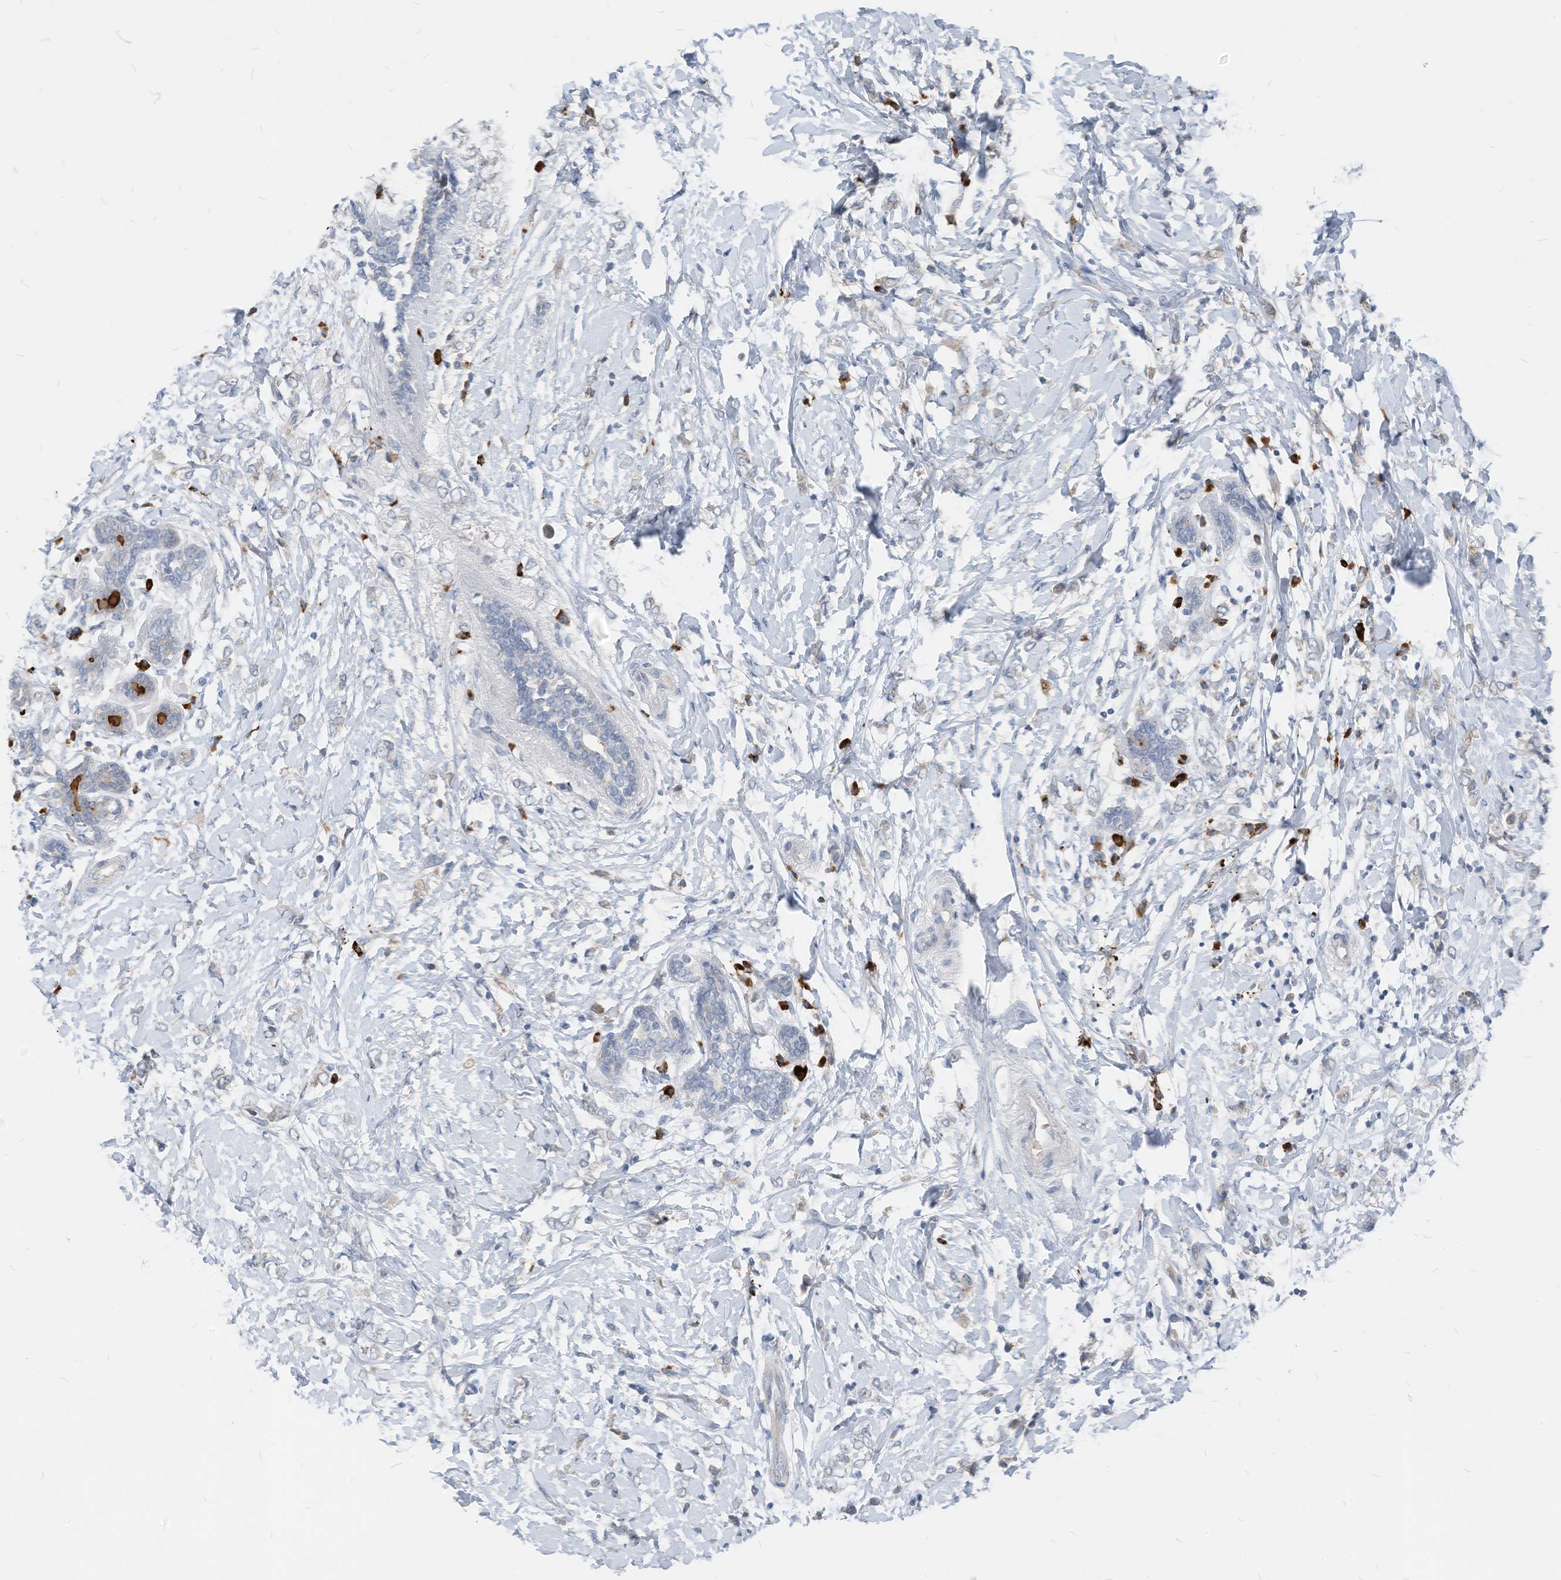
{"staining": {"intensity": "negative", "quantity": "none", "location": "none"}, "tissue": "breast cancer", "cell_type": "Tumor cells", "image_type": "cancer", "snomed": [{"axis": "morphology", "description": "Normal tissue, NOS"}, {"axis": "morphology", "description": "Lobular carcinoma"}, {"axis": "topography", "description": "Breast"}], "caption": "There is no significant expression in tumor cells of breast cancer.", "gene": "CHMP2B", "patient": {"sex": "female", "age": 47}}